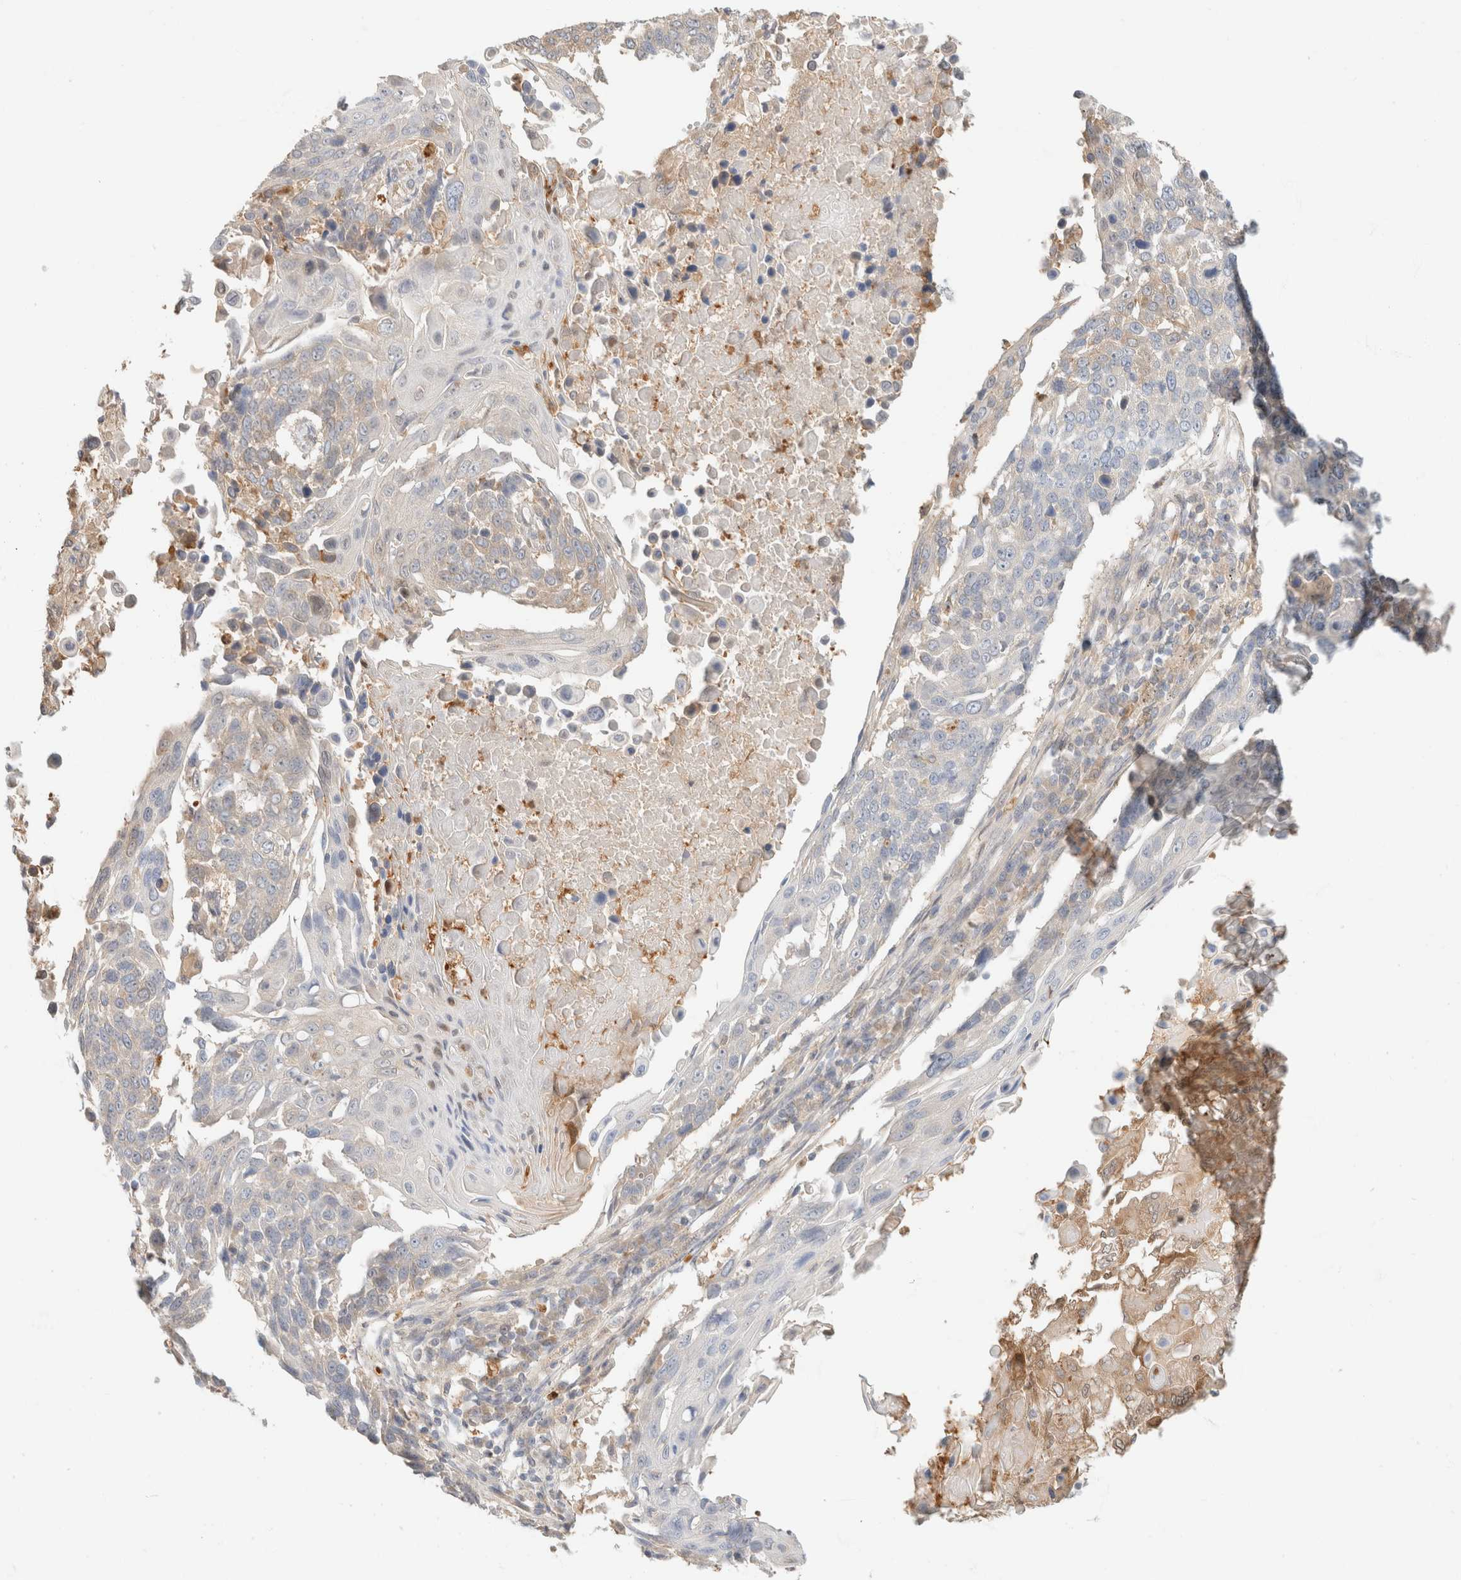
{"staining": {"intensity": "moderate", "quantity": "<25%", "location": "cytoplasmic/membranous"}, "tissue": "lung cancer", "cell_type": "Tumor cells", "image_type": "cancer", "snomed": [{"axis": "morphology", "description": "Squamous cell carcinoma, NOS"}, {"axis": "topography", "description": "Lung"}], "caption": "IHC staining of lung cancer, which displays low levels of moderate cytoplasmic/membranous staining in about <25% of tumor cells indicating moderate cytoplasmic/membranous protein positivity. The staining was performed using DAB (3,3'-diaminobenzidine) (brown) for protein detection and nuclei were counterstained in hematoxylin (blue).", "gene": "GPI", "patient": {"sex": "male", "age": 66}}